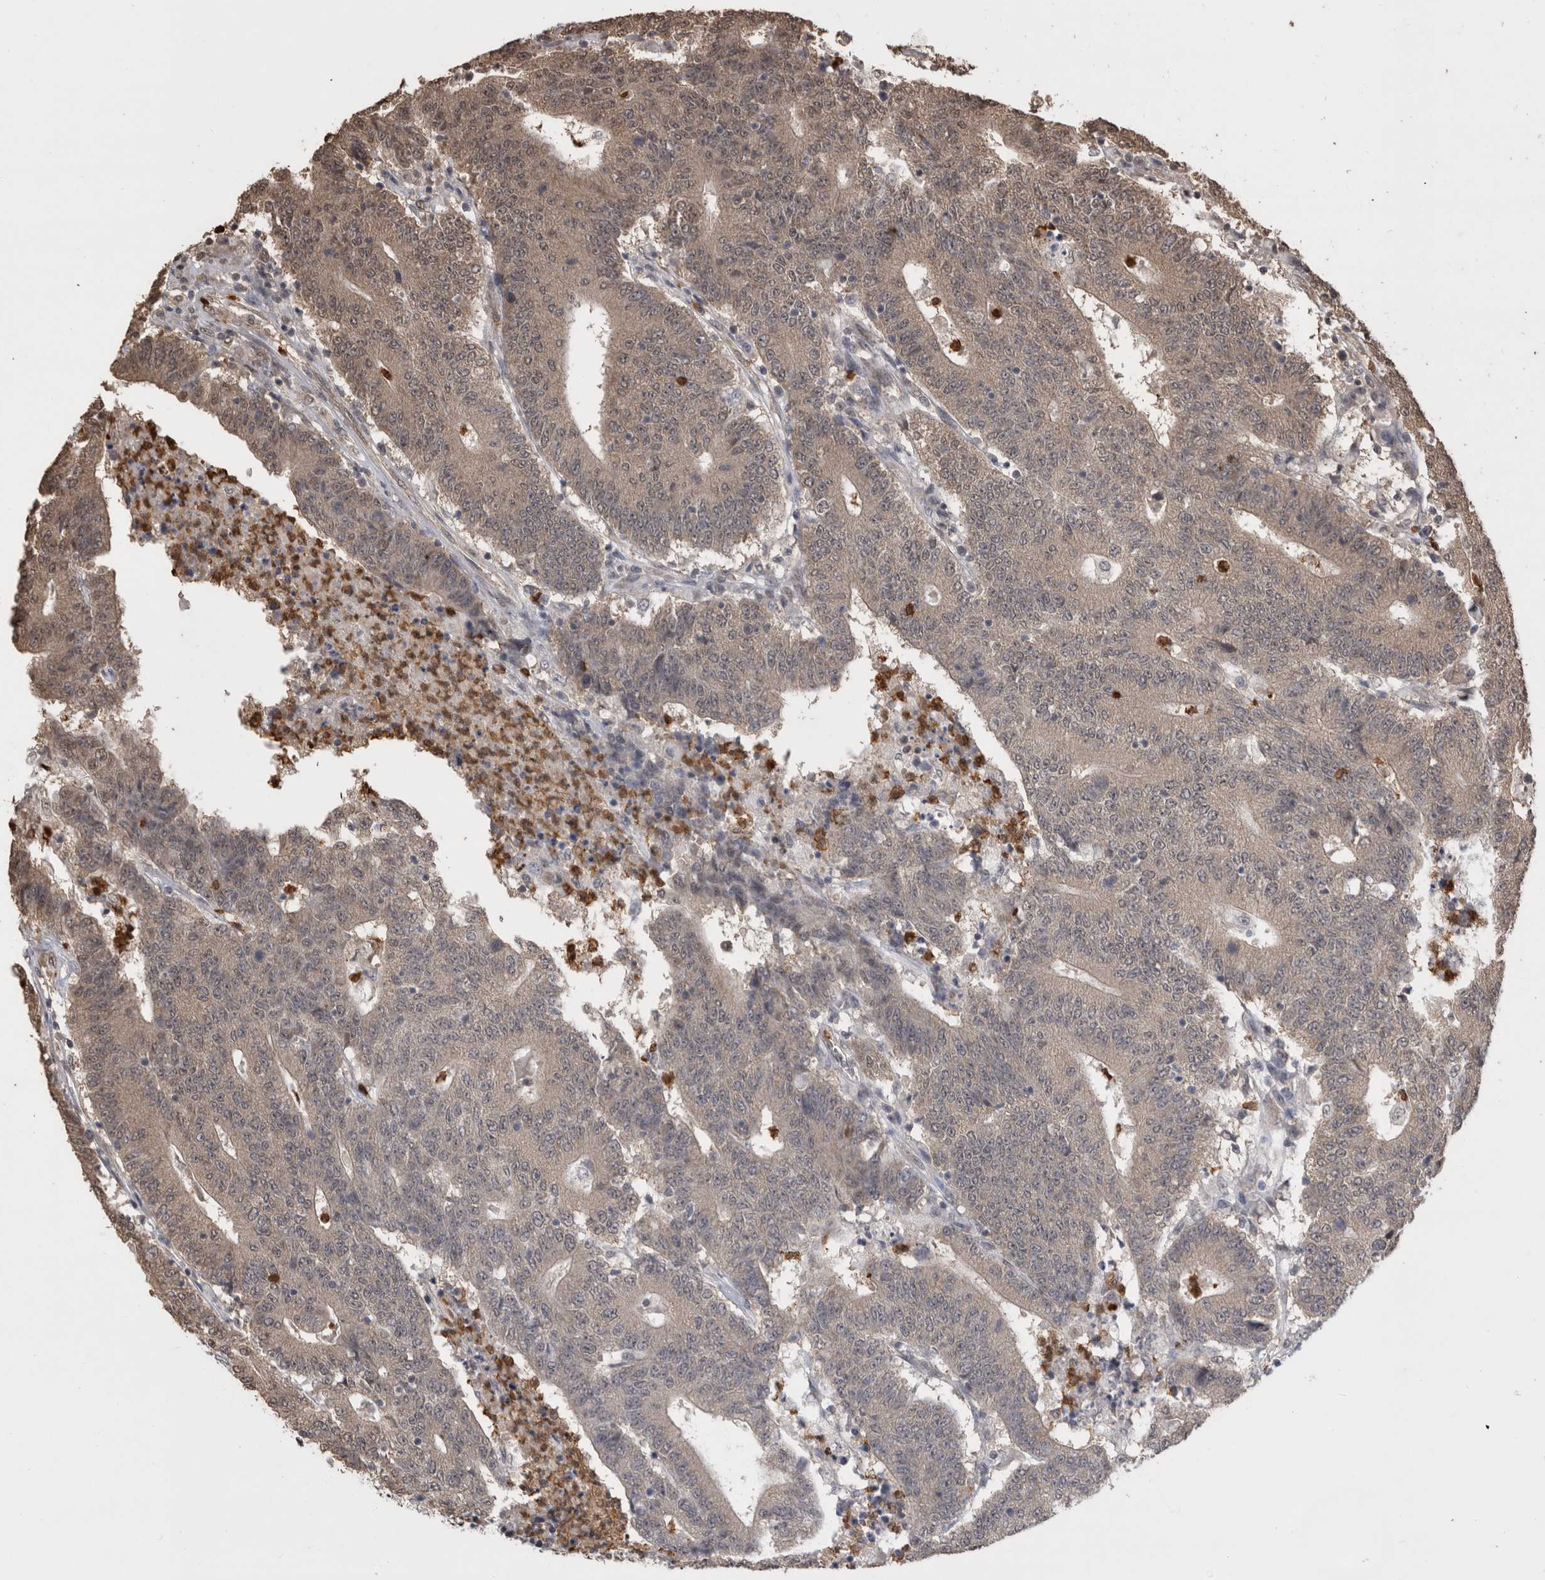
{"staining": {"intensity": "weak", "quantity": "25%-75%", "location": "cytoplasmic/membranous"}, "tissue": "colorectal cancer", "cell_type": "Tumor cells", "image_type": "cancer", "snomed": [{"axis": "morphology", "description": "Normal tissue, NOS"}, {"axis": "morphology", "description": "Adenocarcinoma, NOS"}, {"axis": "topography", "description": "Colon"}], "caption": "Weak cytoplasmic/membranous positivity for a protein is appreciated in approximately 25%-75% of tumor cells of colorectal cancer using immunohistochemistry (IHC).", "gene": "PAK4", "patient": {"sex": "female", "age": 75}}